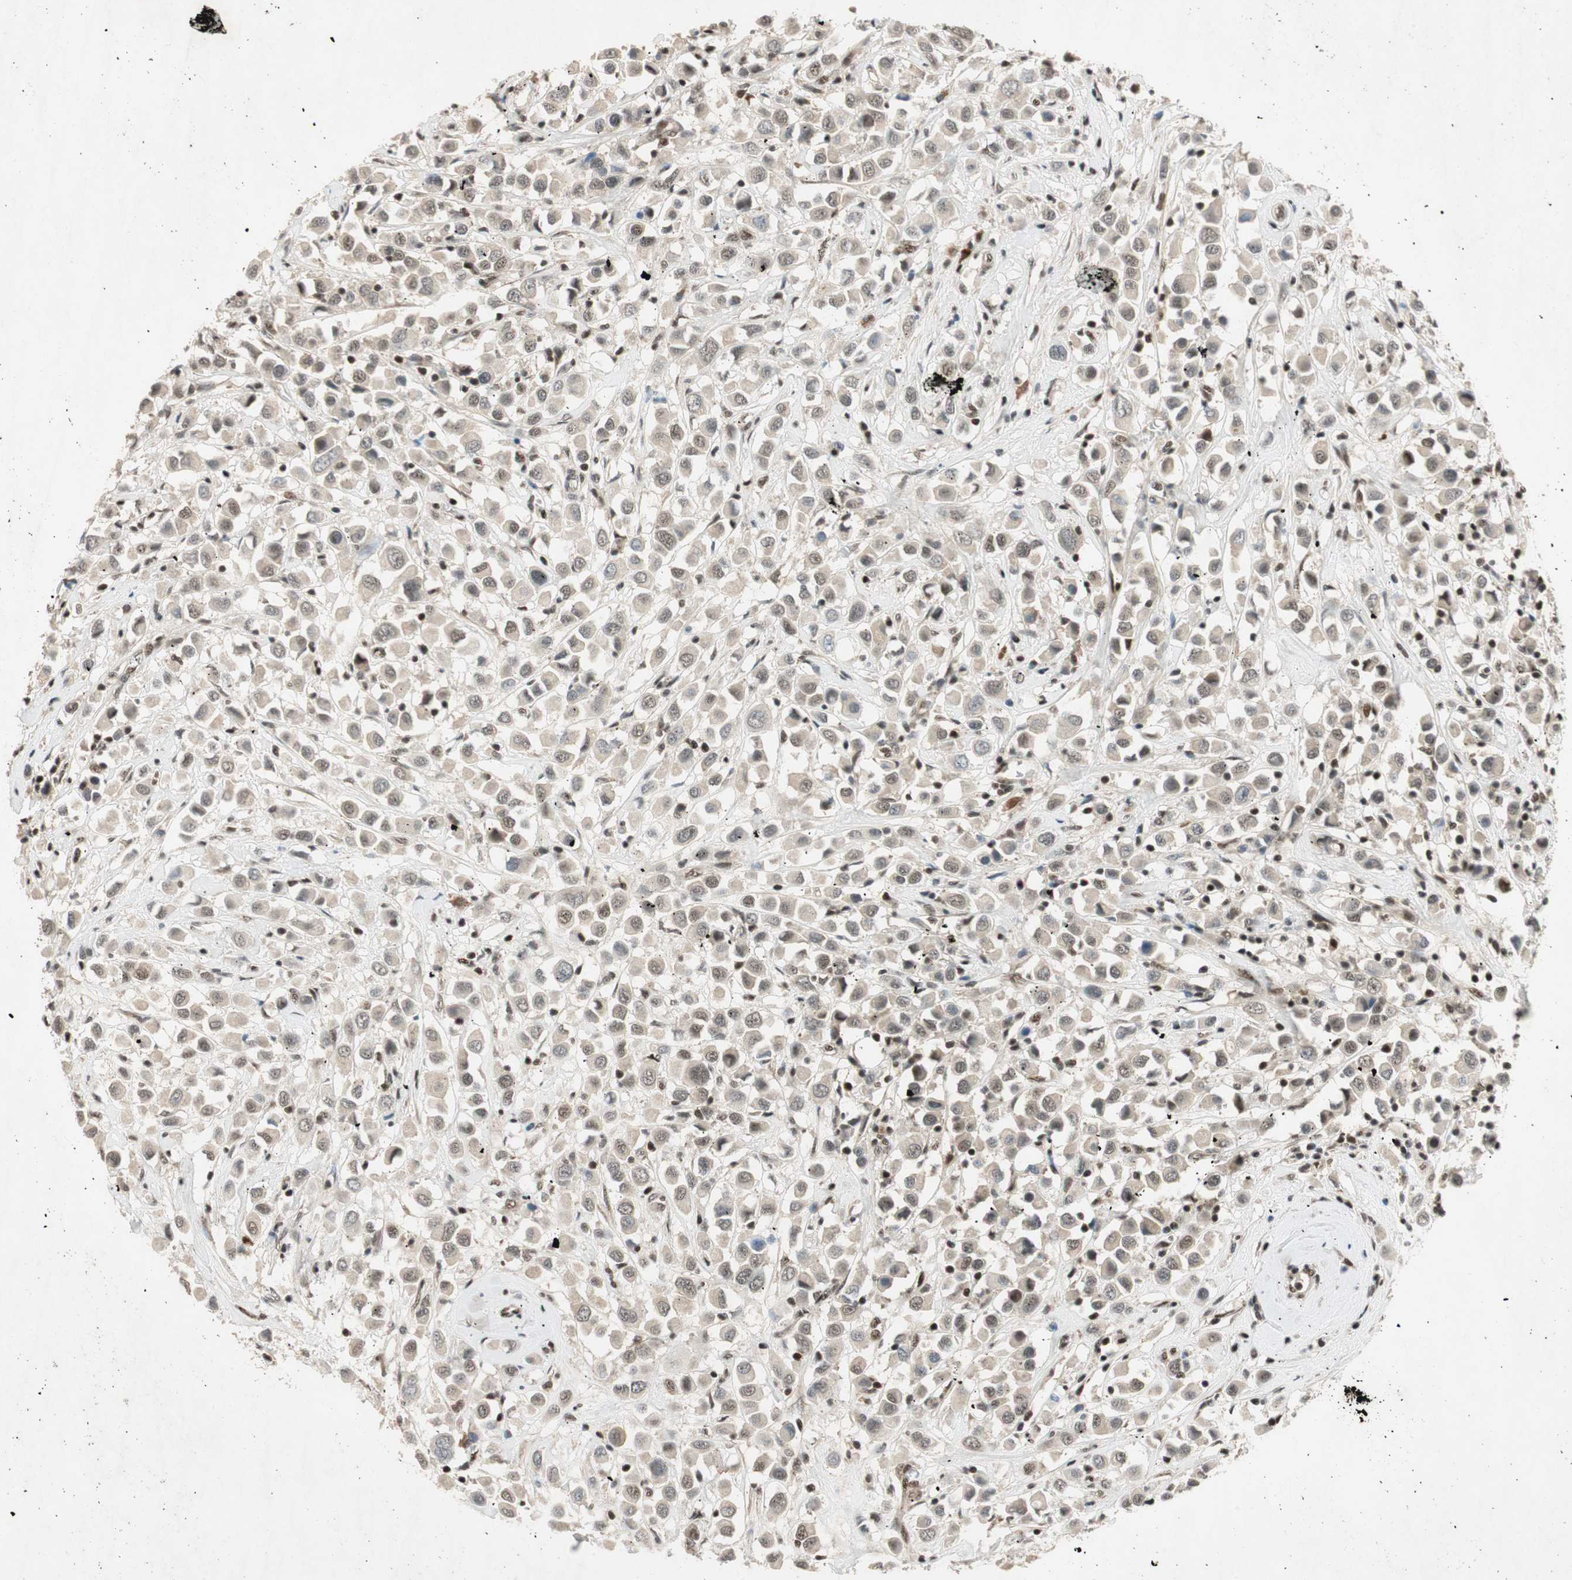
{"staining": {"intensity": "weak", "quantity": ">75%", "location": "nuclear"}, "tissue": "breast cancer", "cell_type": "Tumor cells", "image_type": "cancer", "snomed": [{"axis": "morphology", "description": "Duct carcinoma"}, {"axis": "topography", "description": "Breast"}], "caption": "High-power microscopy captured an immunohistochemistry (IHC) image of infiltrating ductal carcinoma (breast), revealing weak nuclear staining in approximately >75% of tumor cells.", "gene": "NCBP3", "patient": {"sex": "female", "age": 61}}